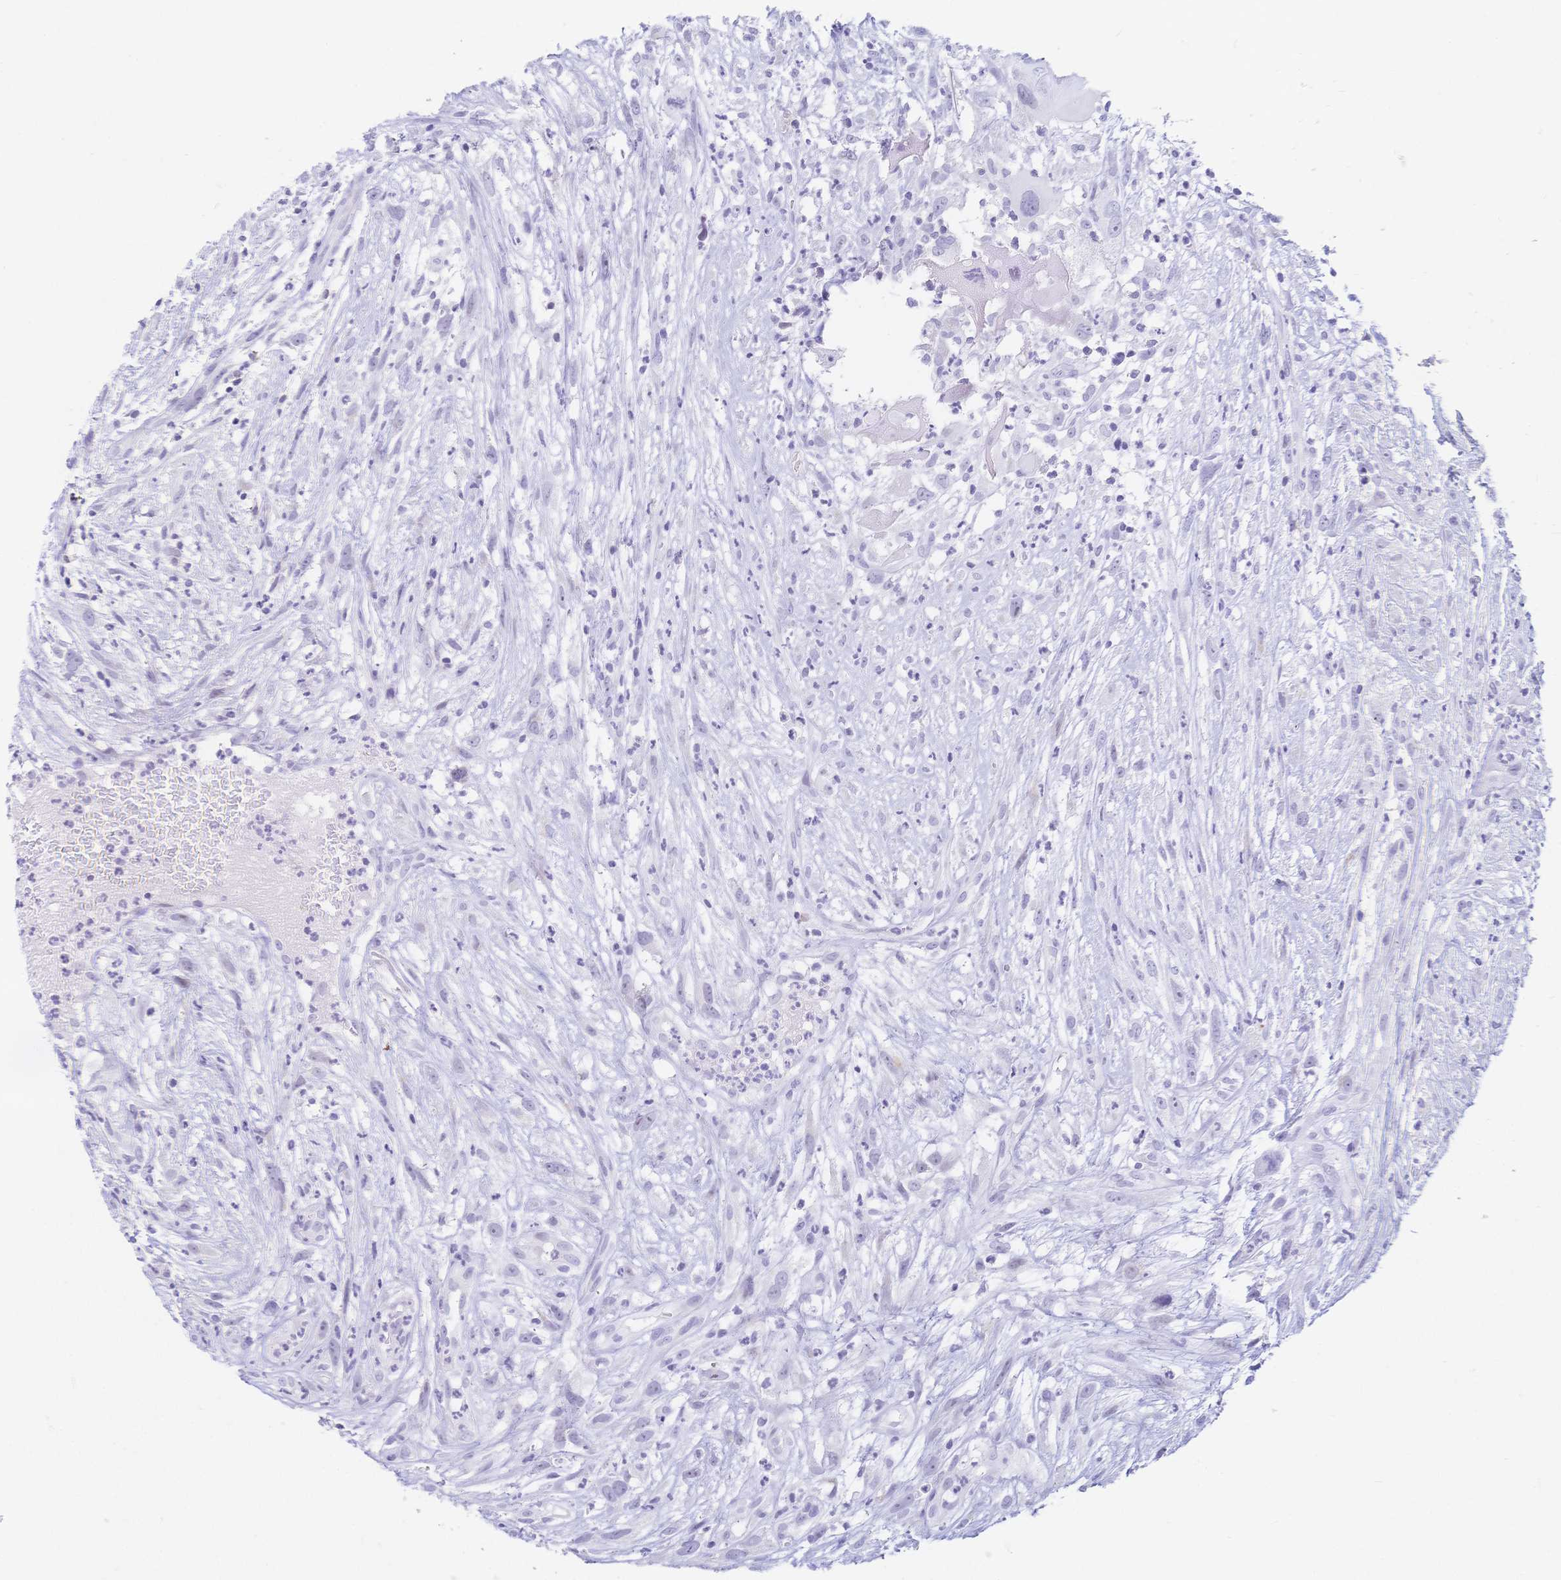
{"staining": {"intensity": "negative", "quantity": "none", "location": "none"}, "tissue": "head and neck cancer", "cell_type": "Tumor cells", "image_type": "cancer", "snomed": [{"axis": "morphology", "description": "Squamous cell carcinoma, NOS"}, {"axis": "topography", "description": "Head-Neck"}], "caption": "A high-resolution micrograph shows immunohistochemistry (IHC) staining of squamous cell carcinoma (head and neck), which exhibits no significant staining in tumor cells.", "gene": "CR2", "patient": {"sex": "male", "age": 65}}